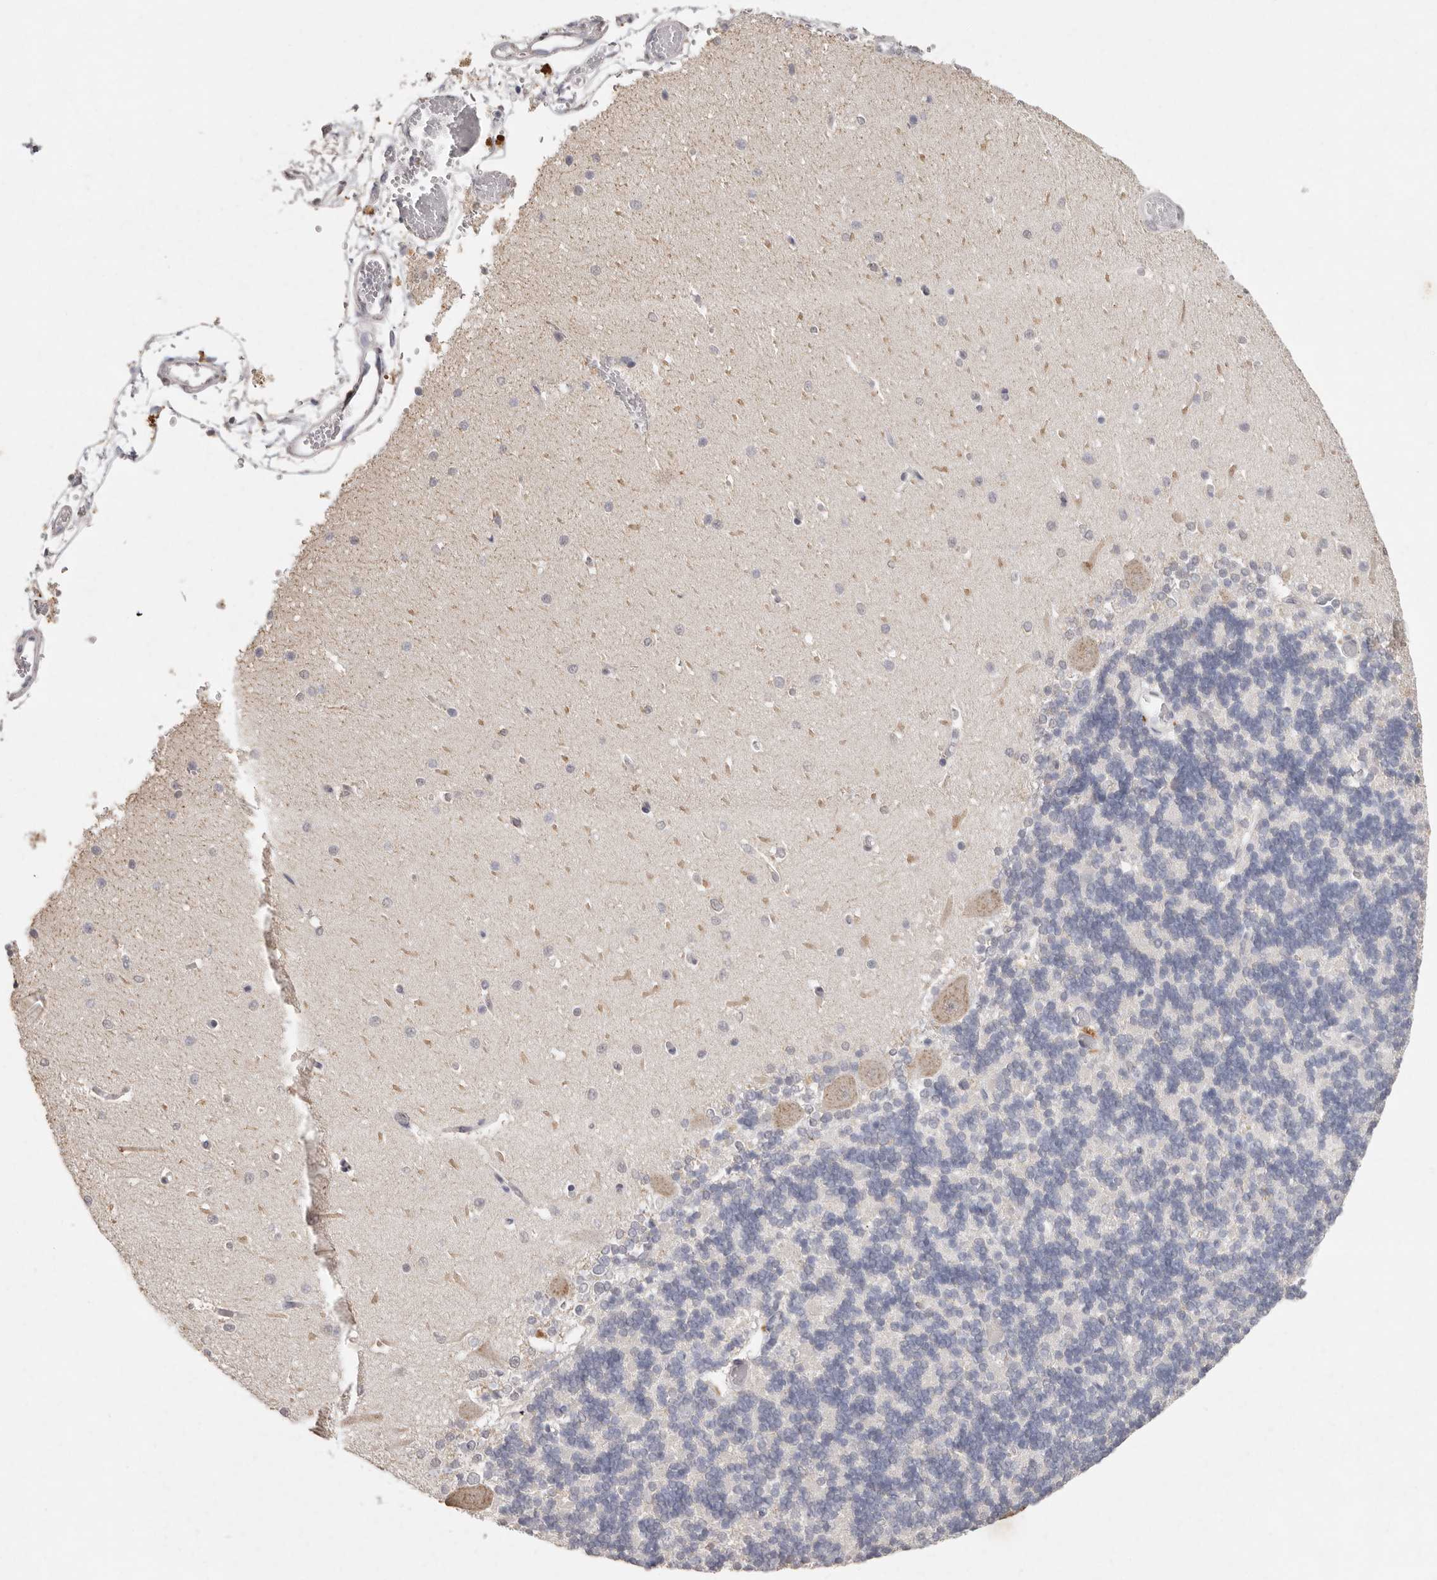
{"staining": {"intensity": "negative", "quantity": "none", "location": "none"}, "tissue": "cerebellum", "cell_type": "Cells in granular layer", "image_type": "normal", "snomed": [{"axis": "morphology", "description": "Normal tissue, NOS"}, {"axis": "topography", "description": "Cerebellum"}], "caption": "Immunohistochemical staining of unremarkable cerebellum shows no significant staining in cells in granular layer.", "gene": "FAM185A", "patient": {"sex": "male", "age": 37}}